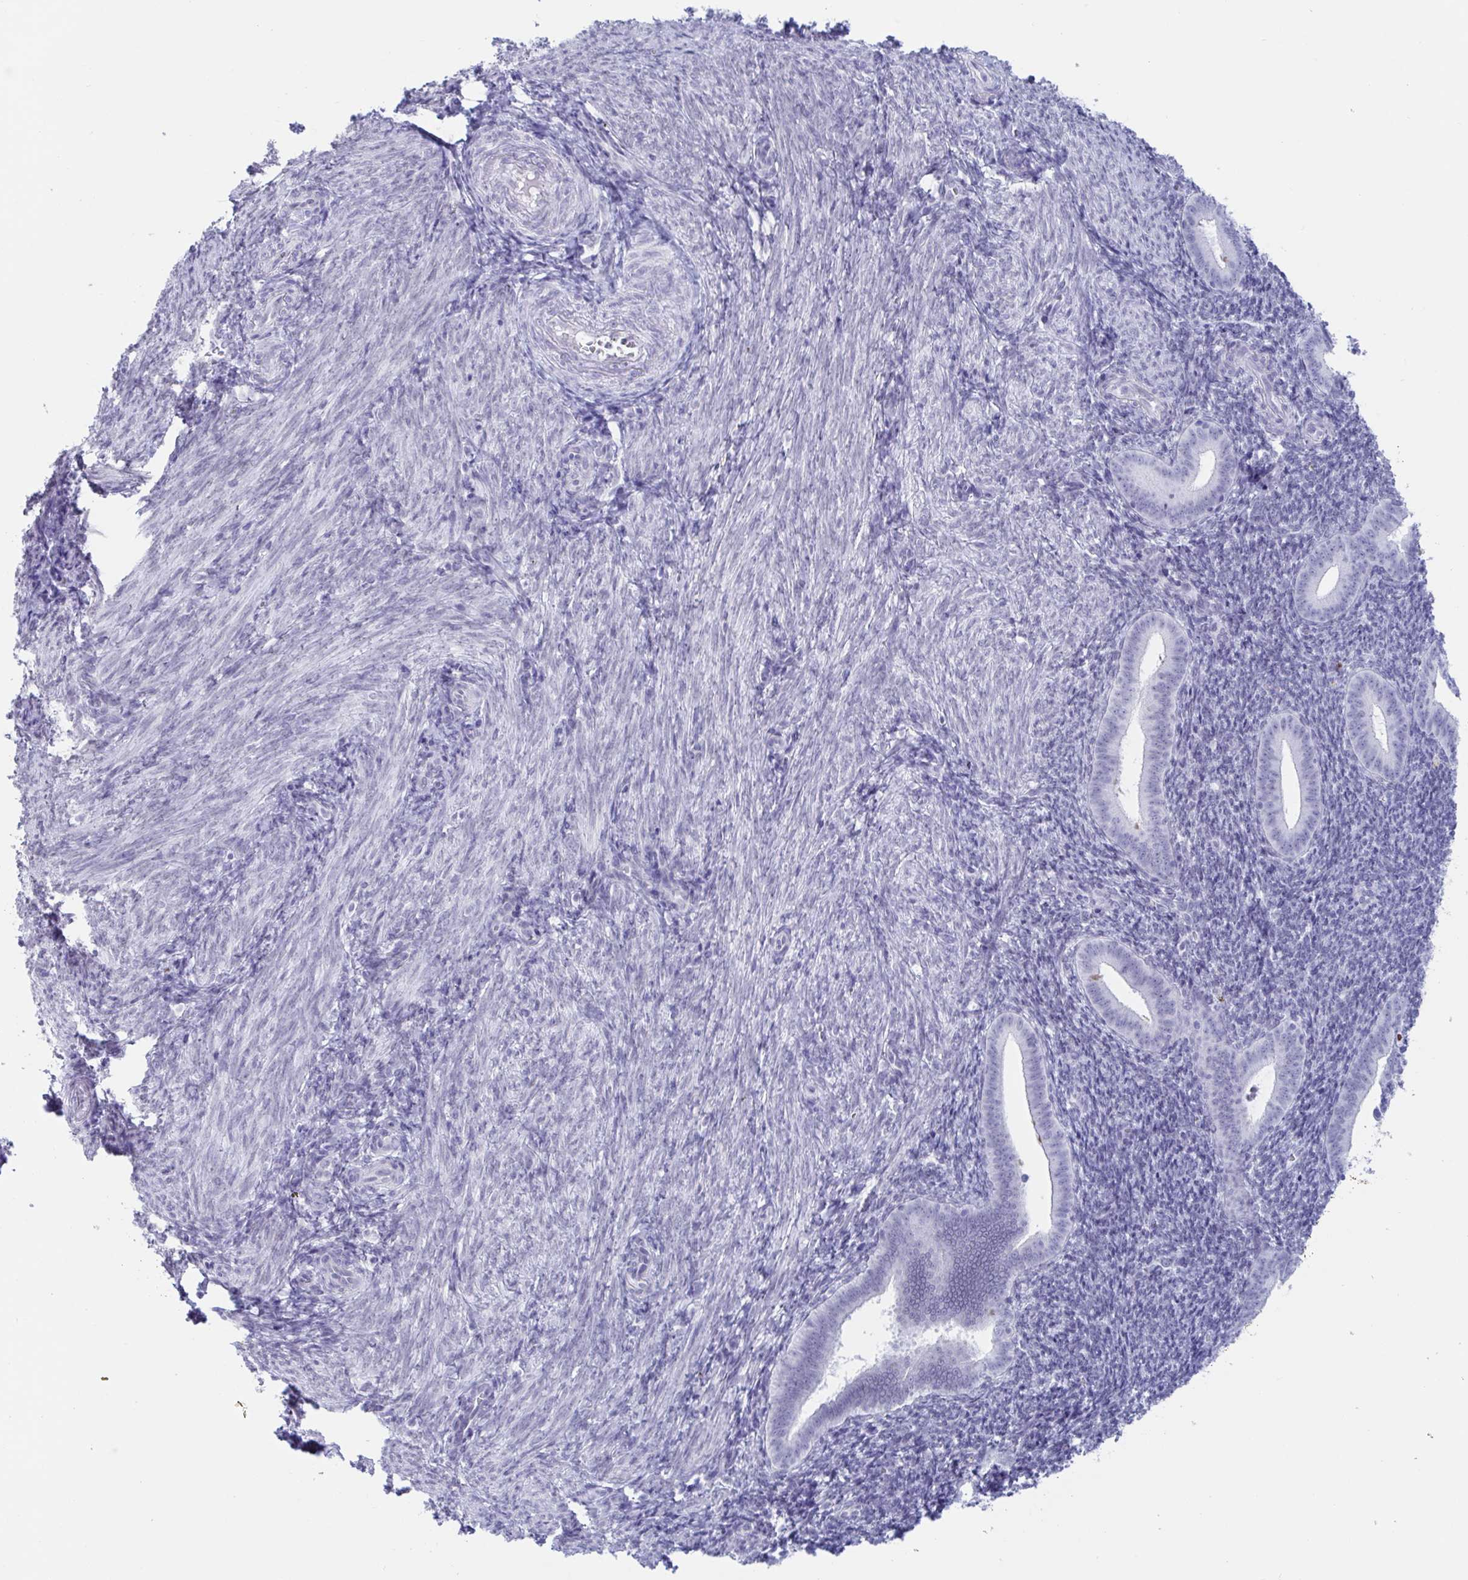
{"staining": {"intensity": "negative", "quantity": "none", "location": "none"}, "tissue": "endometrium", "cell_type": "Cells in endometrial stroma", "image_type": "normal", "snomed": [{"axis": "morphology", "description": "Normal tissue, NOS"}, {"axis": "topography", "description": "Endometrium"}], "caption": "An IHC histopathology image of normal endometrium is shown. There is no staining in cells in endometrial stroma of endometrium. Brightfield microscopy of immunohistochemistry (IHC) stained with DAB (brown) and hematoxylin (blue), captured at high magnification.", "gene": "CDX4", "patient": {"sex": "female", "age": 25}}